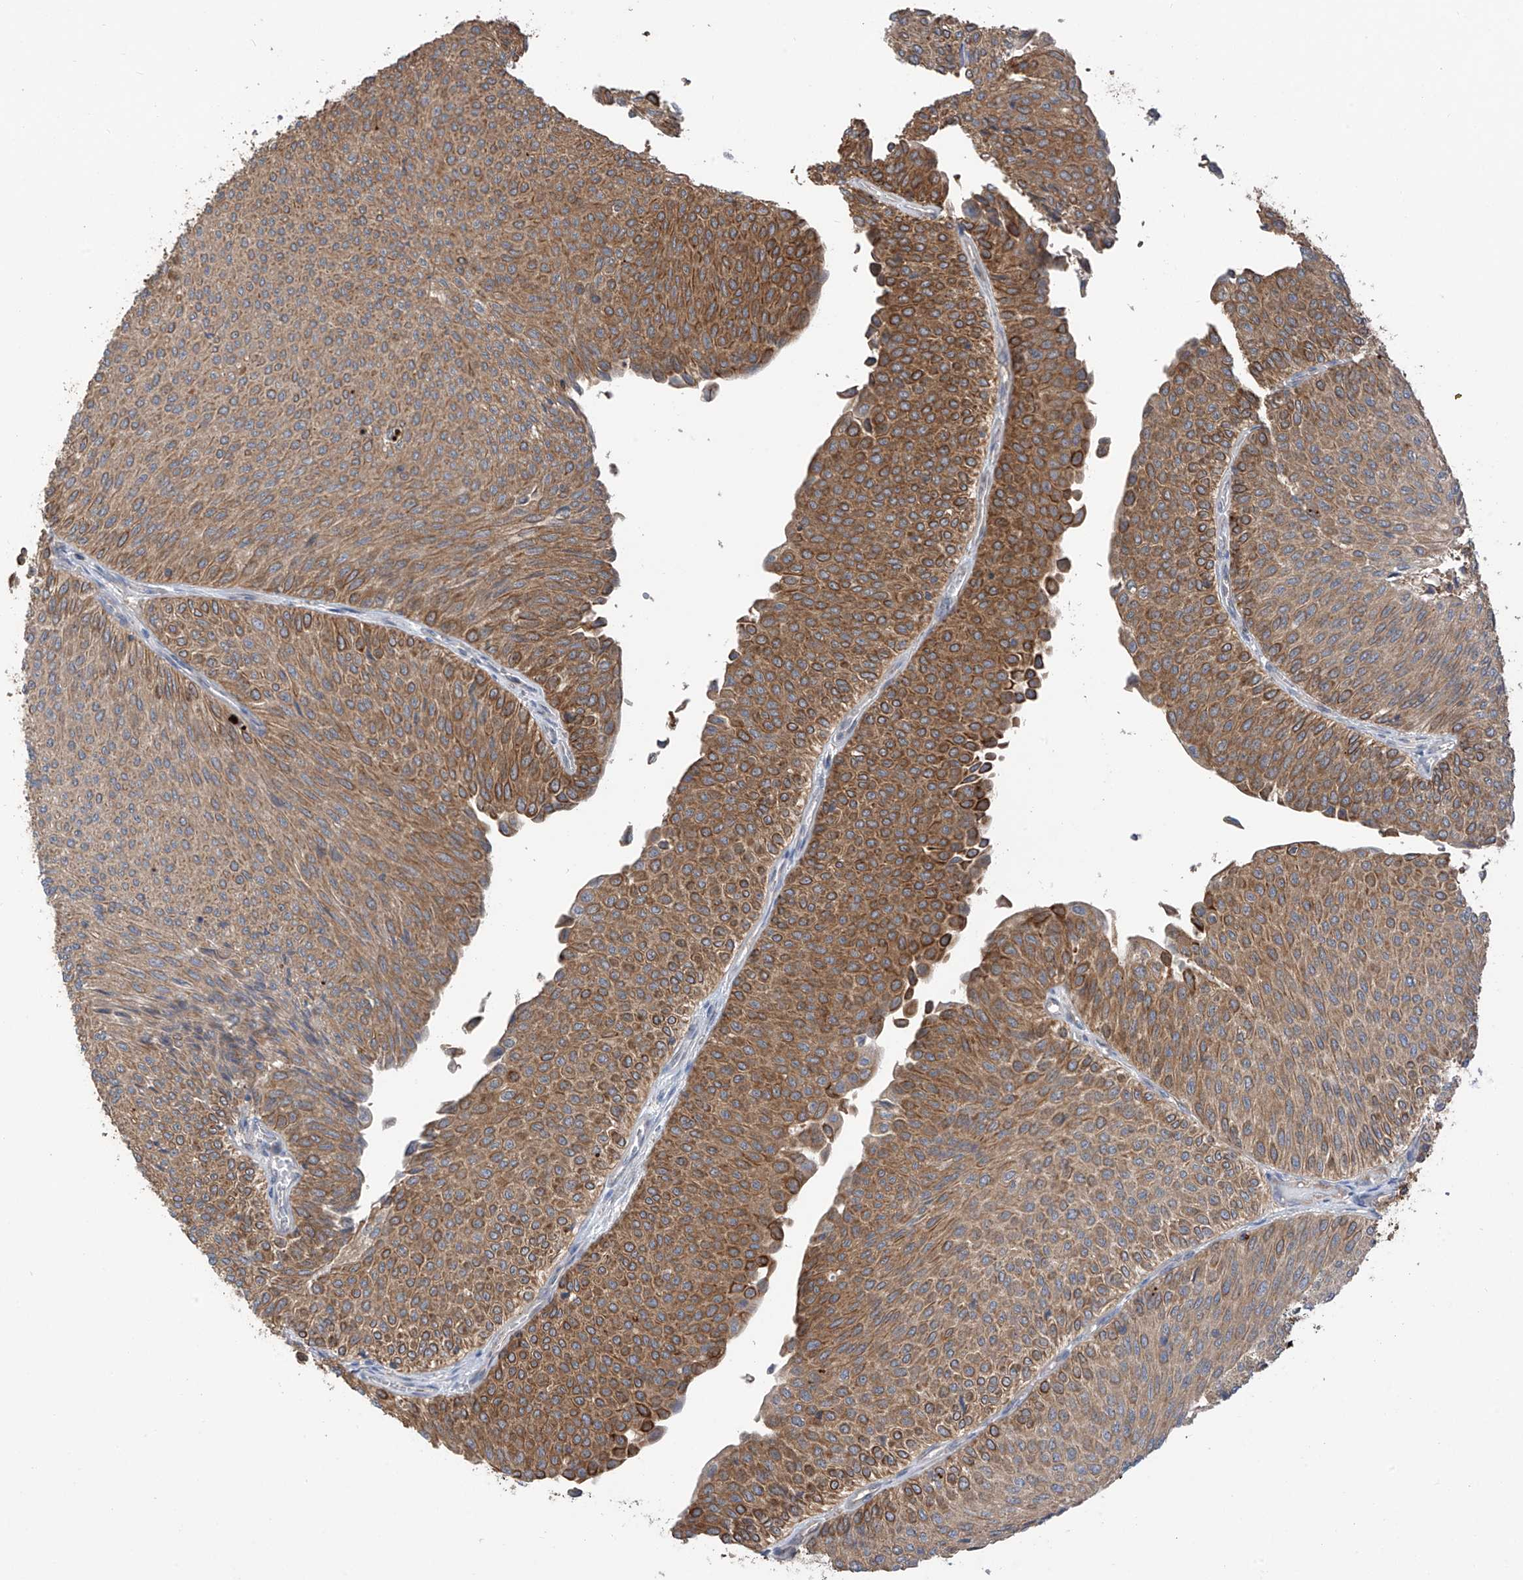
{"staining": {"intensity": "moderate", "quantity": ">75%", "location": "cytoplasmic/membranous"}, "tissue": "urothelial cancer", "cell_type": "Tumor cells", "image_type": "cancer", "snomed": [{"axis": "morphology", "description": "Urothelial carcinoma, Low grade"}, {"axis": "topography", "description": "Urinary bladder"}], "caption": "A micrograph of urothelial carcinoma (low-grade) stained for a protein reveals moderate cytoplasmic/membranous brown staining in tumor cells. The staining was performed using DAB (3,3'-diaminobenzidine) to visualize the protein expression in brown, while the nuclei were stained in blue with hematoxylin (Magnification: 20x).", "gene": "RPAIN", "patient": {"sex": "male", "age": 78}}